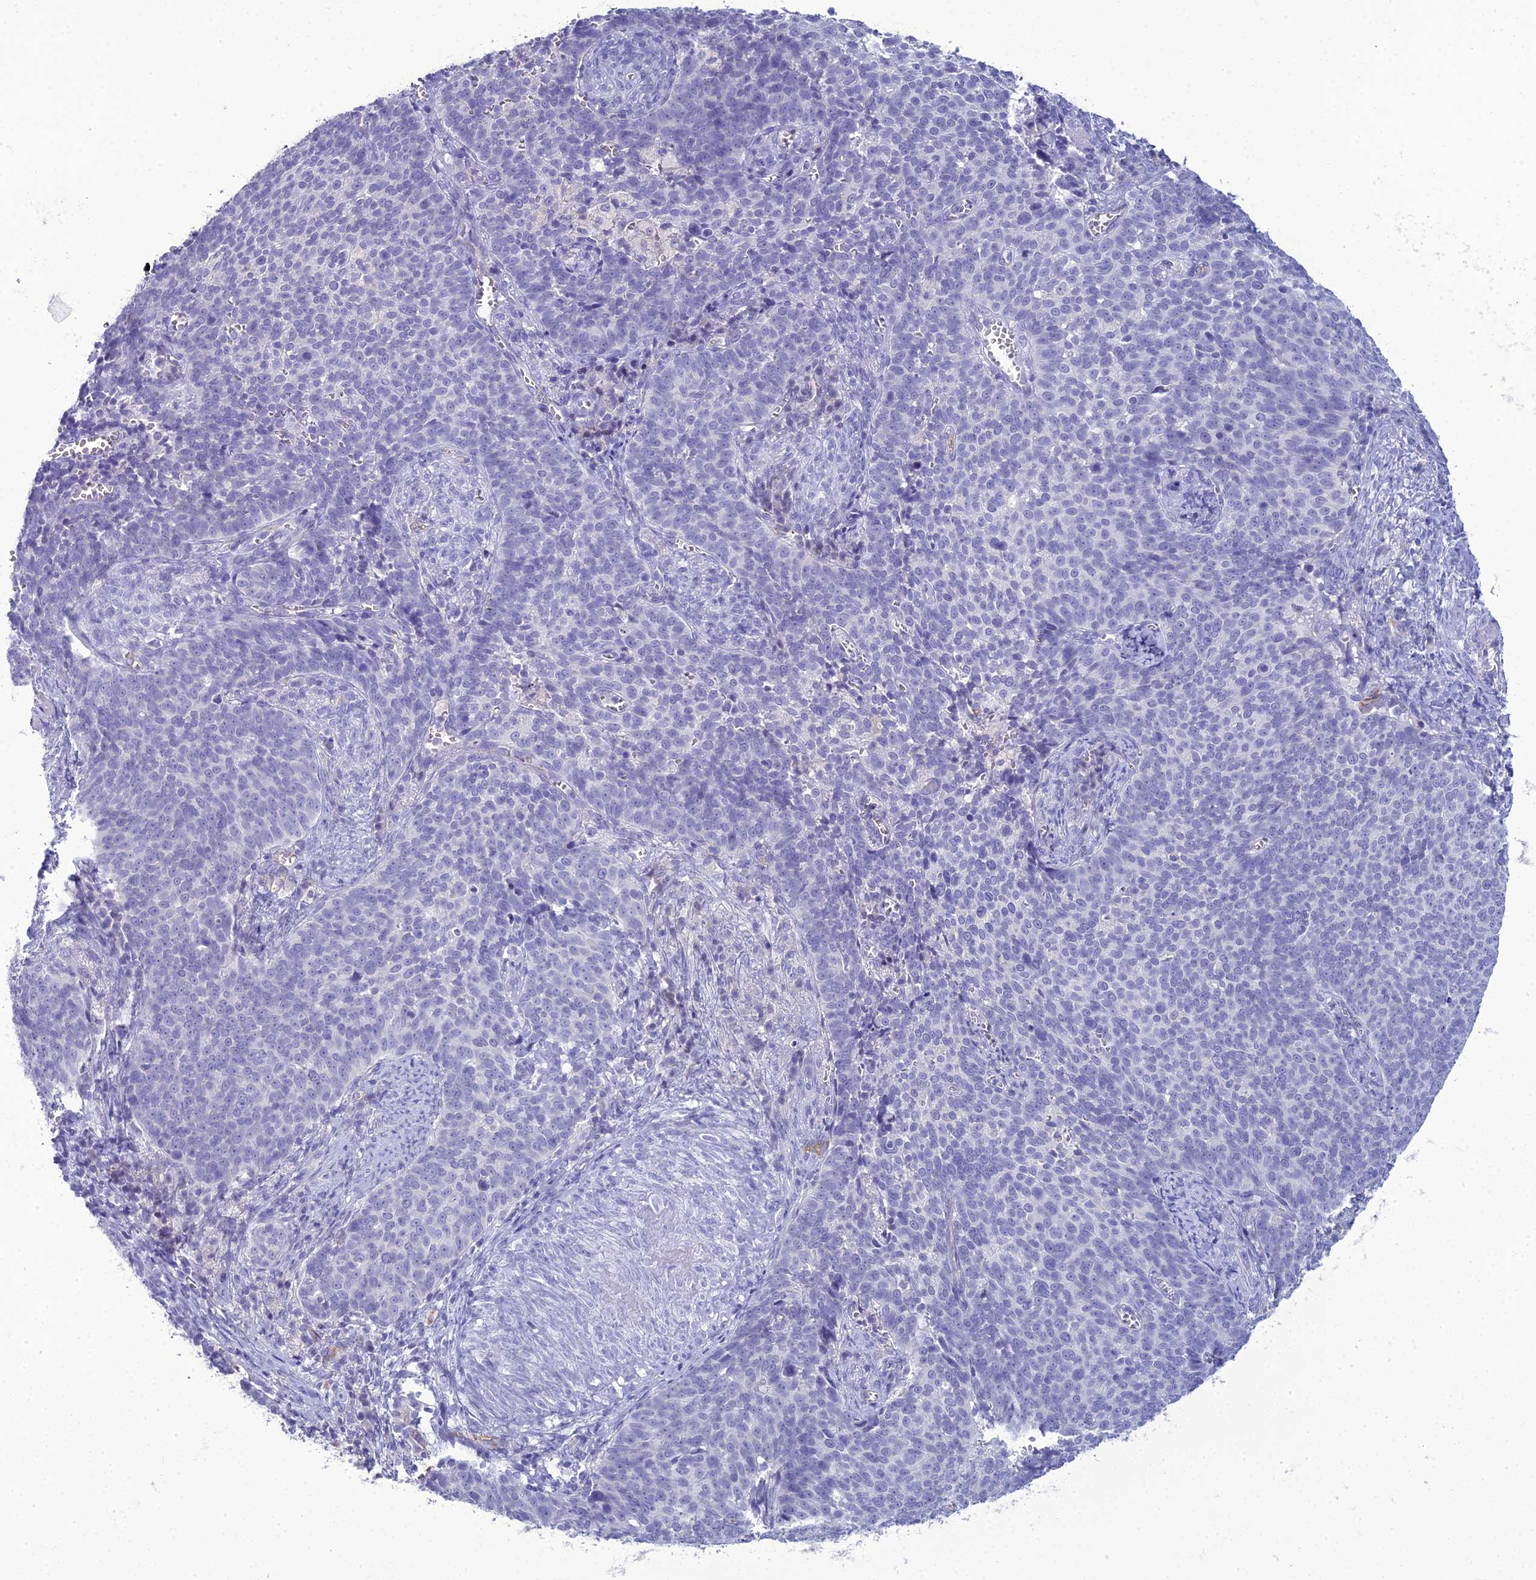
{"staining": {"intensity": "negative", "quantity": "none", "location": "none"}, "tissue": "cervical cancer", "cell_type": "Tumor cells", "image_type": "cancer", "snomed": [{"axis": "morphology", "description": "Normal tissue, NOS"}, {"axis": "morphology", "description": "Squamous cell carcinoma, NOS"}, {"axis": "topography", "description": "Cervix"}], "caption": "A high-resolution micrograph shows immunohistochemistry (IHC) staining of cervical cancer (squamous cell carcinoma), which displays no significant expression in tumor cells.", "gene": "ACE", "patient": {"sex": "female", "age": 39}}